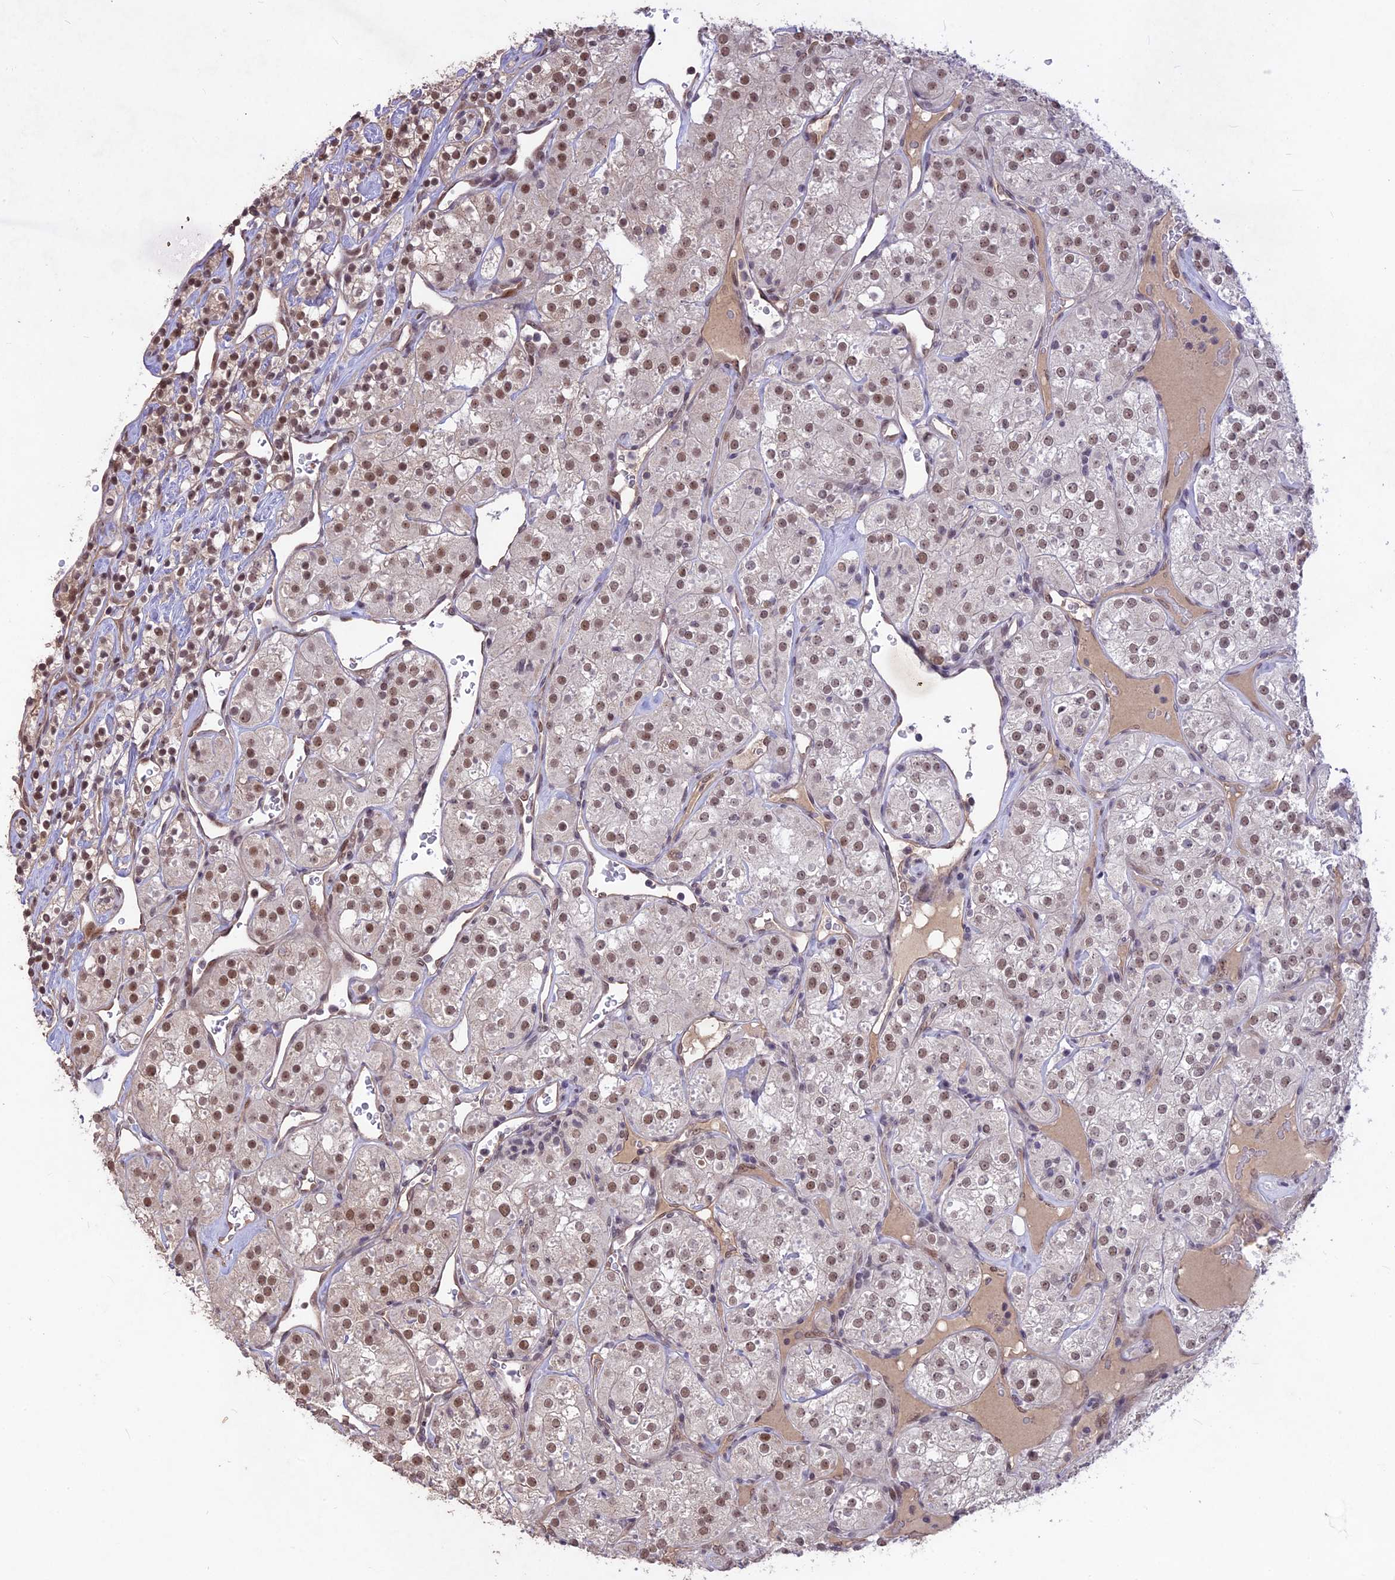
{"staining": {"intensity": "moderate", "quantity": "25%-75%", "location": "nuclear"}, "tissue": "renal cancer", "cell_type": "Tumor cells", "image_type": "cancer", "snomed": [{"axis": "morphology", "description": "Adenocarcinoma, NOS"}, {"axis": "topography", "description": "Kidney"}], "caption": "A high-resolution histopathology image shows IHC staining of adenocarcinoma (renal), which displays moderate nuclear staining in about 25%-75% of tumor cells.", "gene": "DIS3", "patient": {"sex": "male", "age": 77}}